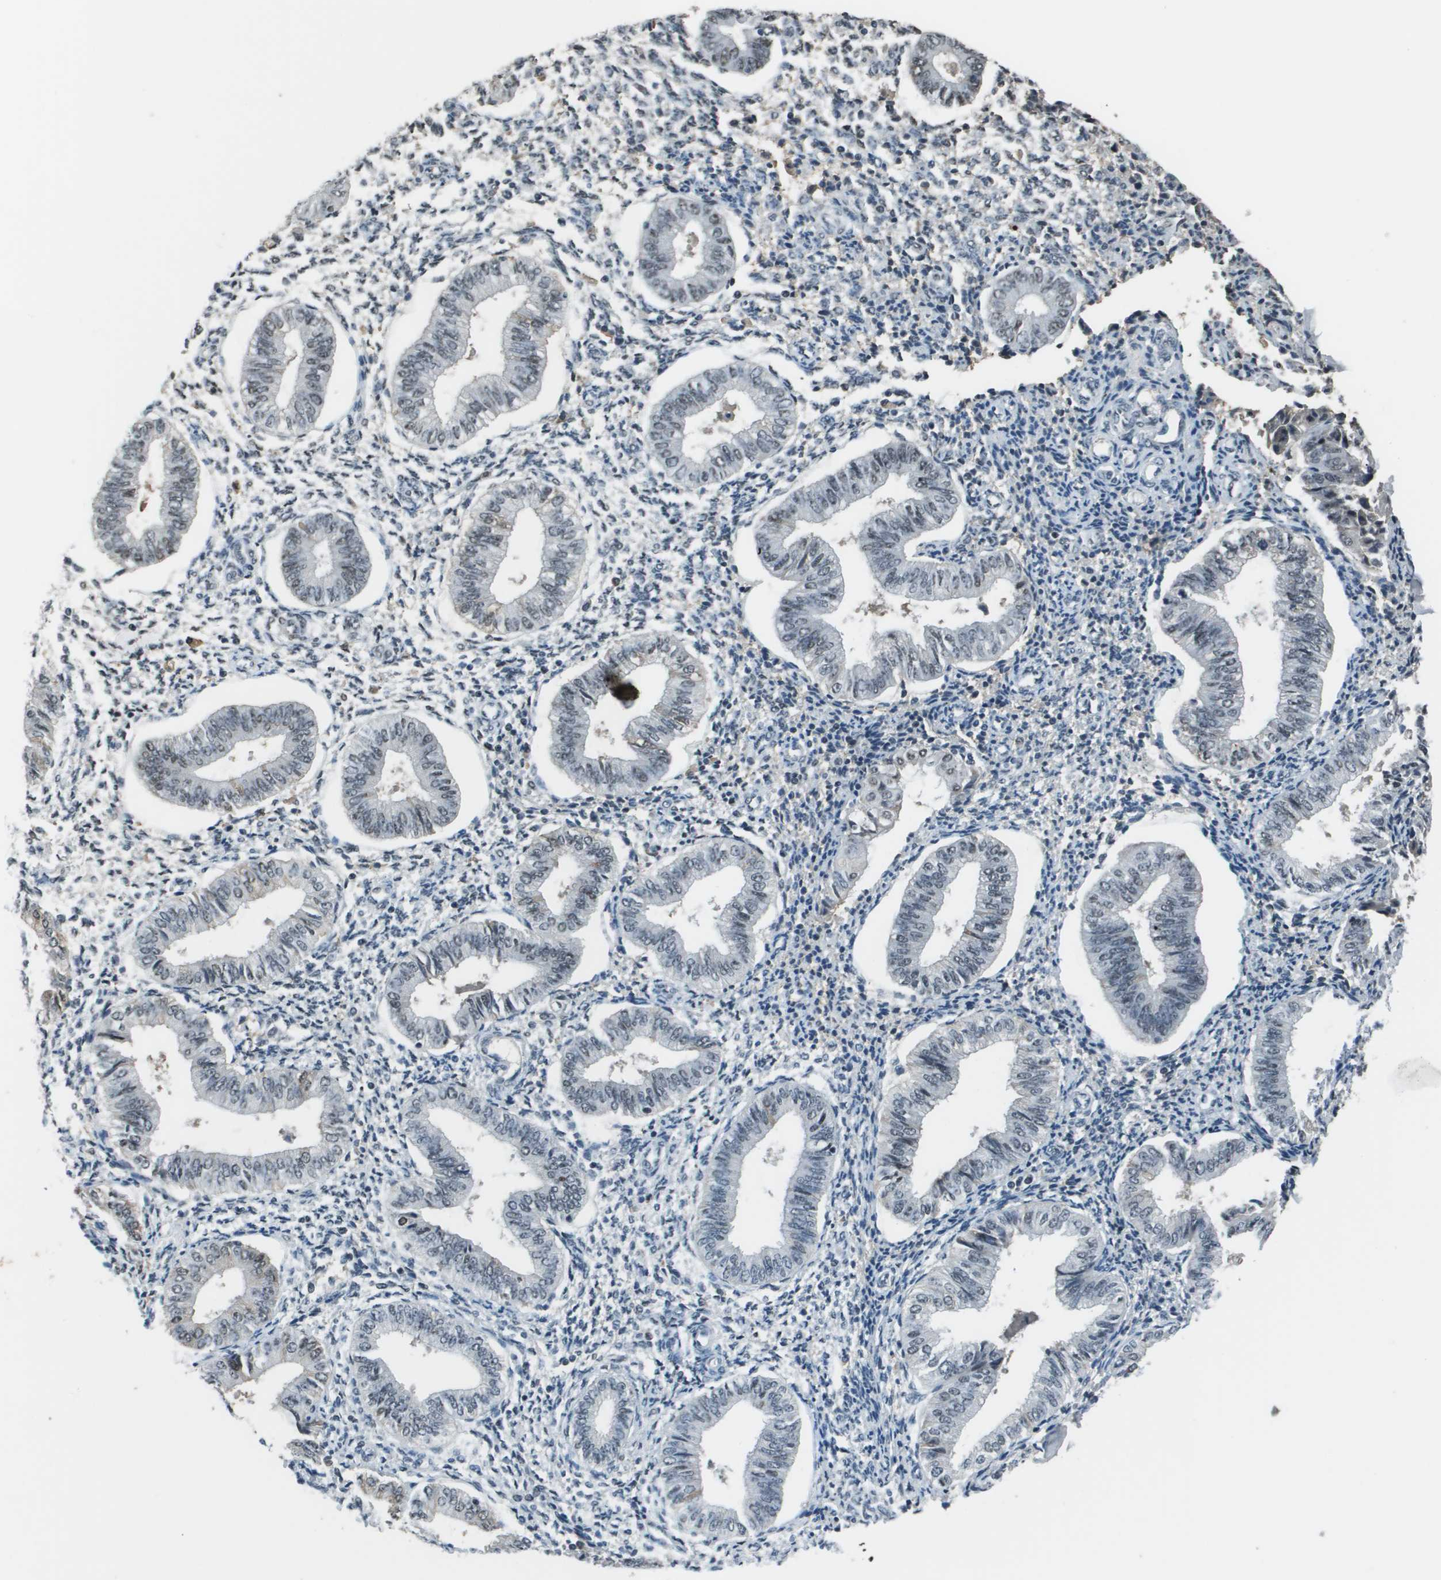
{"staining": {"intensity": "moderate", "quantity": "<25%", "location": "nuclear"}, "tissue": "endometrium", "cell_type": "Cells in endometrial stroma", "image_type": "normal", "snomed": [{"axis": "morphology", "description": "Normal tissue, NOS"}, {"axis": "topography", "description": "Endometrium"}], "caption": "A brown stain highlights moderate nuclear positivity of a protein in cells in endometrial stroma of normal endometrium. (Brightfield microscopy of DAB IHC at high magnification).", "gene": "THRAP3", "patient": {"sex": "female", "age": 50}}